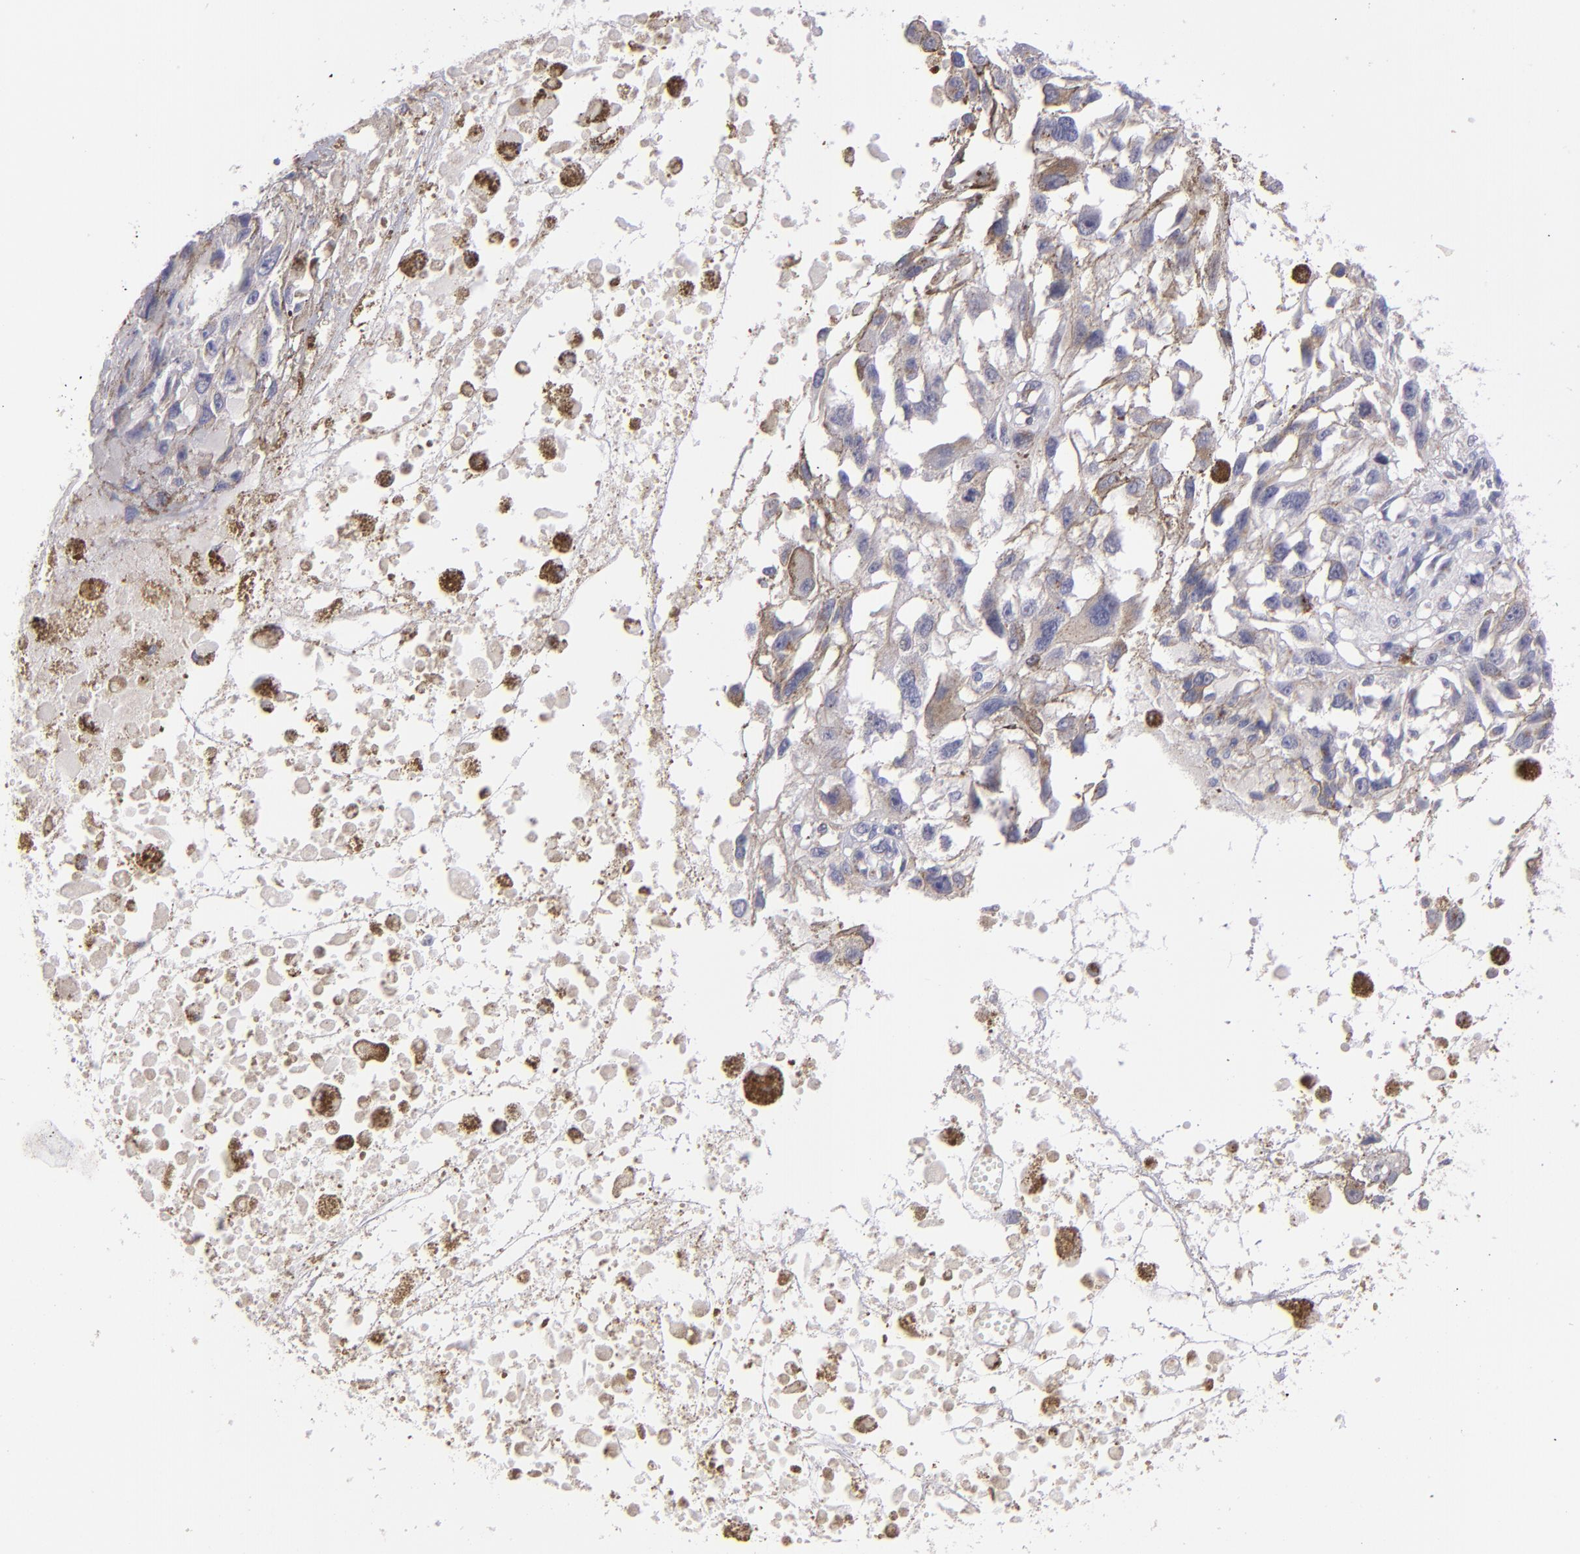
{"staining": {"intensity": "weak", "quantity": "<25%", "location": "cytoplasmic/membranous"}, "tissue": "melanoma", "cell_type": "Tumor cells", "image_type": "cancer", "snomed": [{"axis": "morphology", "description": "Malignant melanoma, Metastatic site"}, {"axis": "topography", "description": "Lymph node"}], "caption": "This is an immunohistochemistry (IHC) histopathology image of malignant melanoma (metastatic site). There is no staining in tumor cells.", "gene": "PTGS1", "patient": {"sex": "male", "age": 59}}